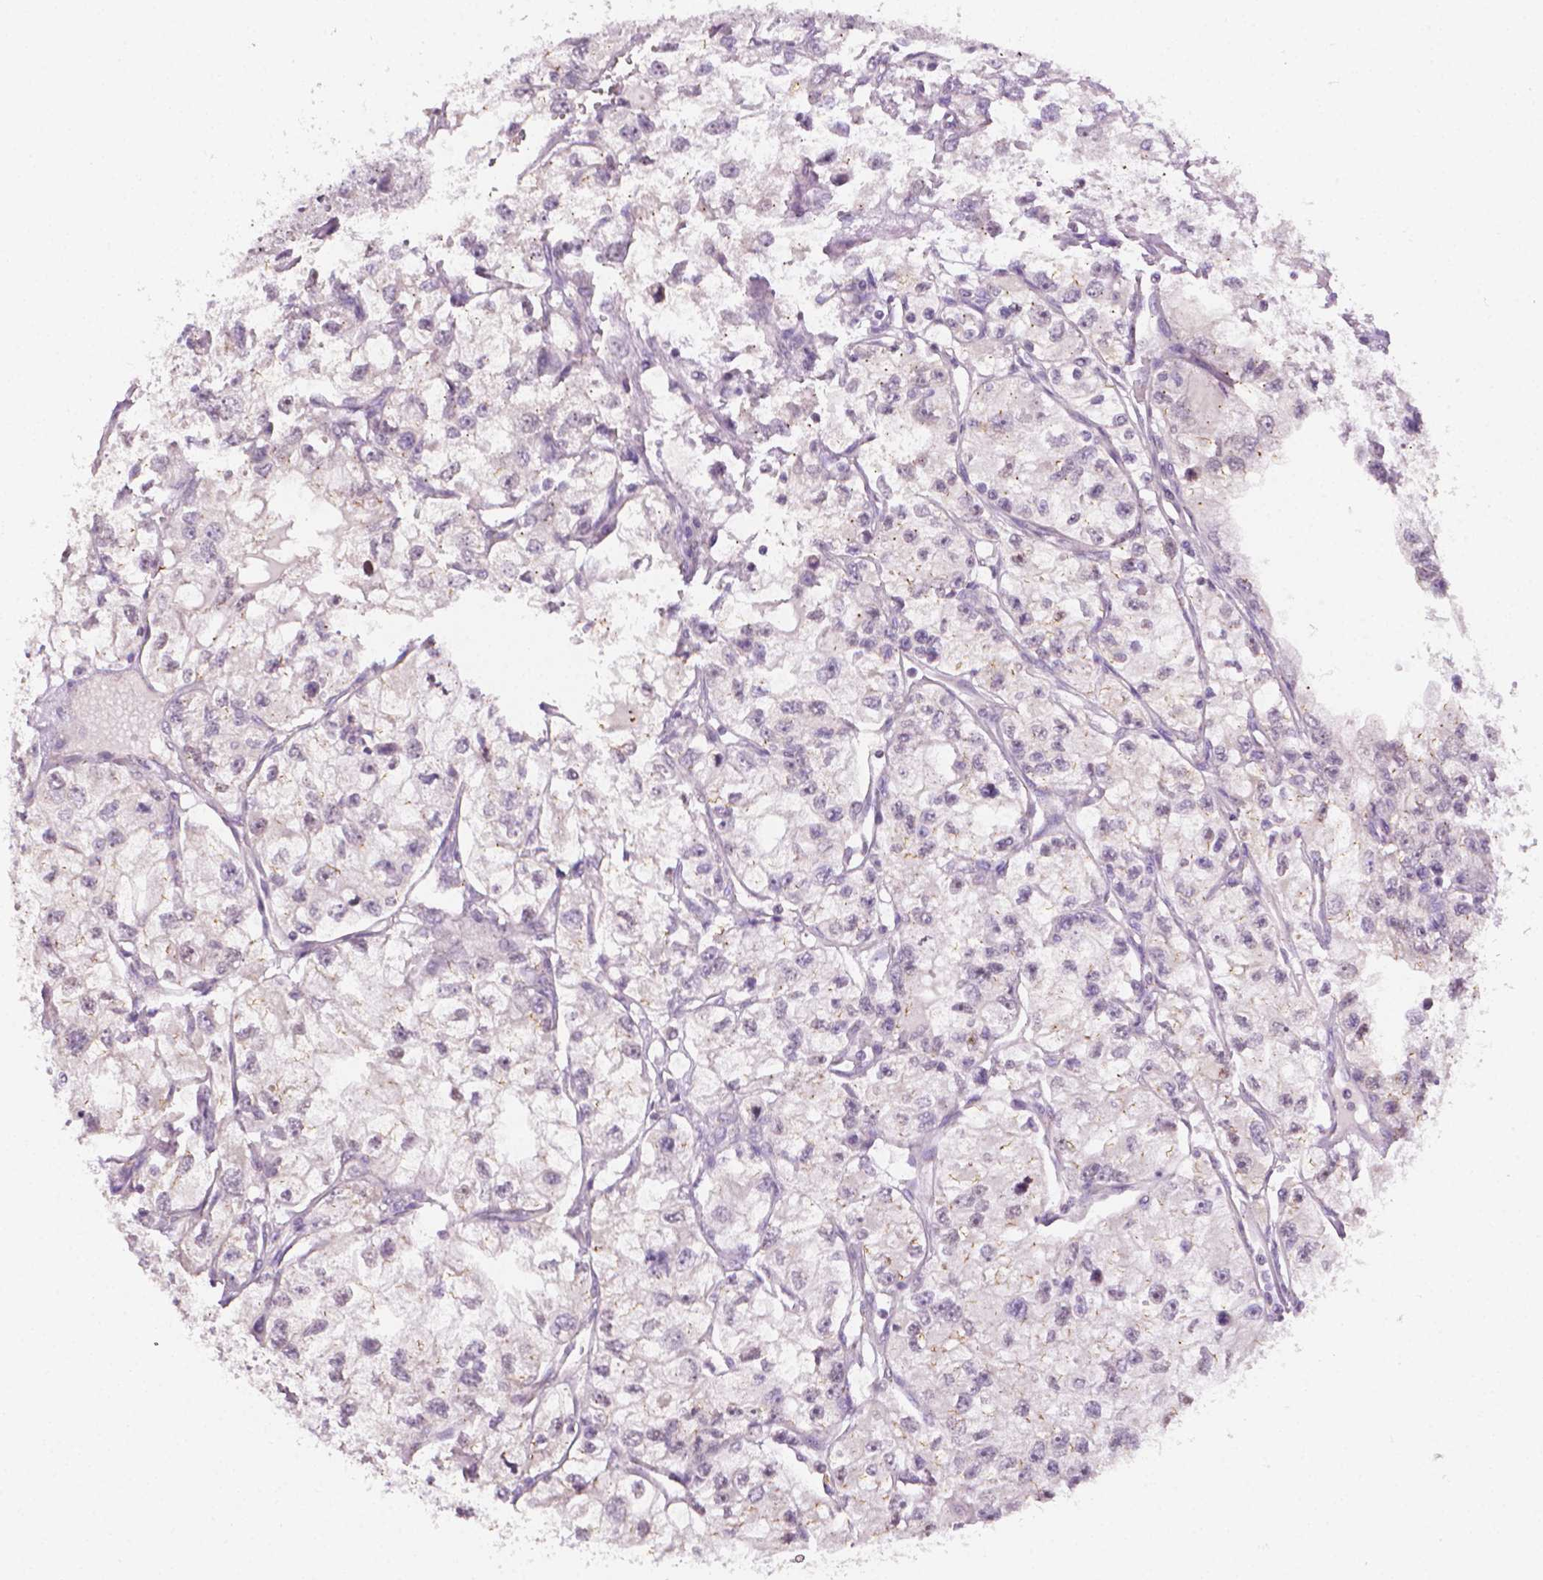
{"staining": {"intensity": "negative", "quantity": "none", "location": "none"}, "tissue": "renal cancer", "cell_type": "Tumor cells", "image_type": "cancer", "snomed": [{"axis": "morphology", "description": "Adenocarcinoma, NOS"}, {"axis": "topography", "description": "Kidney"}], "caption": "An immunohistochemistry photomicrograph of adenocarcinoma (renal) is shown. There is no staining in tumor cells of adenocarcinoma (renal).", "gene": "NCAN", "patient": {"sex": "female", "age": 59}}